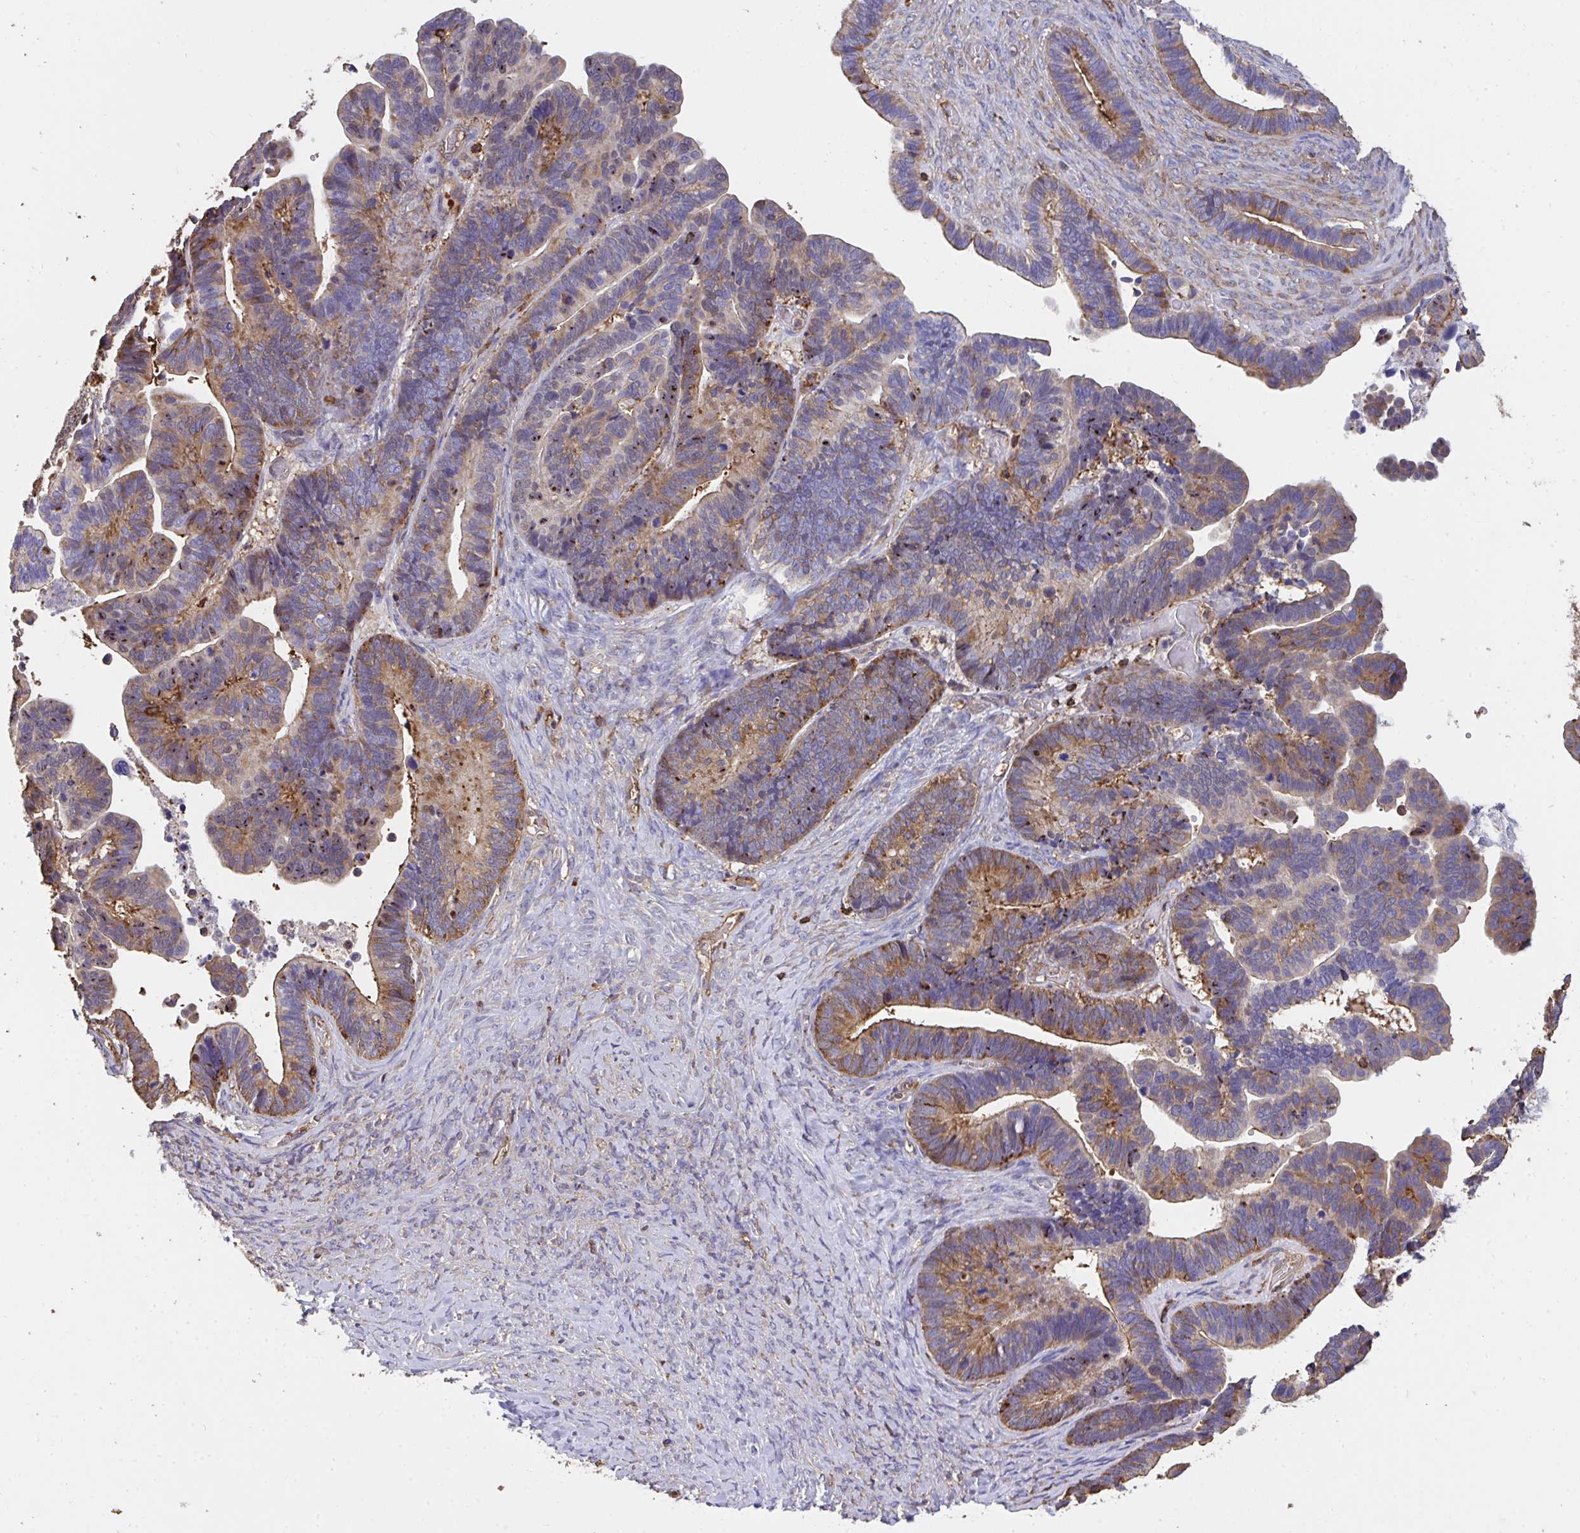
{"staining": {"intensity": "moderate", "quantity": "<25%", "location": "cytoplasmic/membranous"}, "tissue": "ovarian cancer", "cell_type": "Tumor cells", "image_type": "cancer", "snomed": [{"axis": "morphology", "description": "Cystadenocarcinoma, serous, NOS"}, {"axis": "topography", "description": "Ovary"}], "caption": "Moderate cytoplasmic/membranous staining is appreciated in about <25% of tumor cells in ovarian serous cystadenocarcinoma. (DAB = brown stain, brightfield microscopy at high magnification).", "gene": "CFL1", "patient": {"sex": "female", "age": 56}}